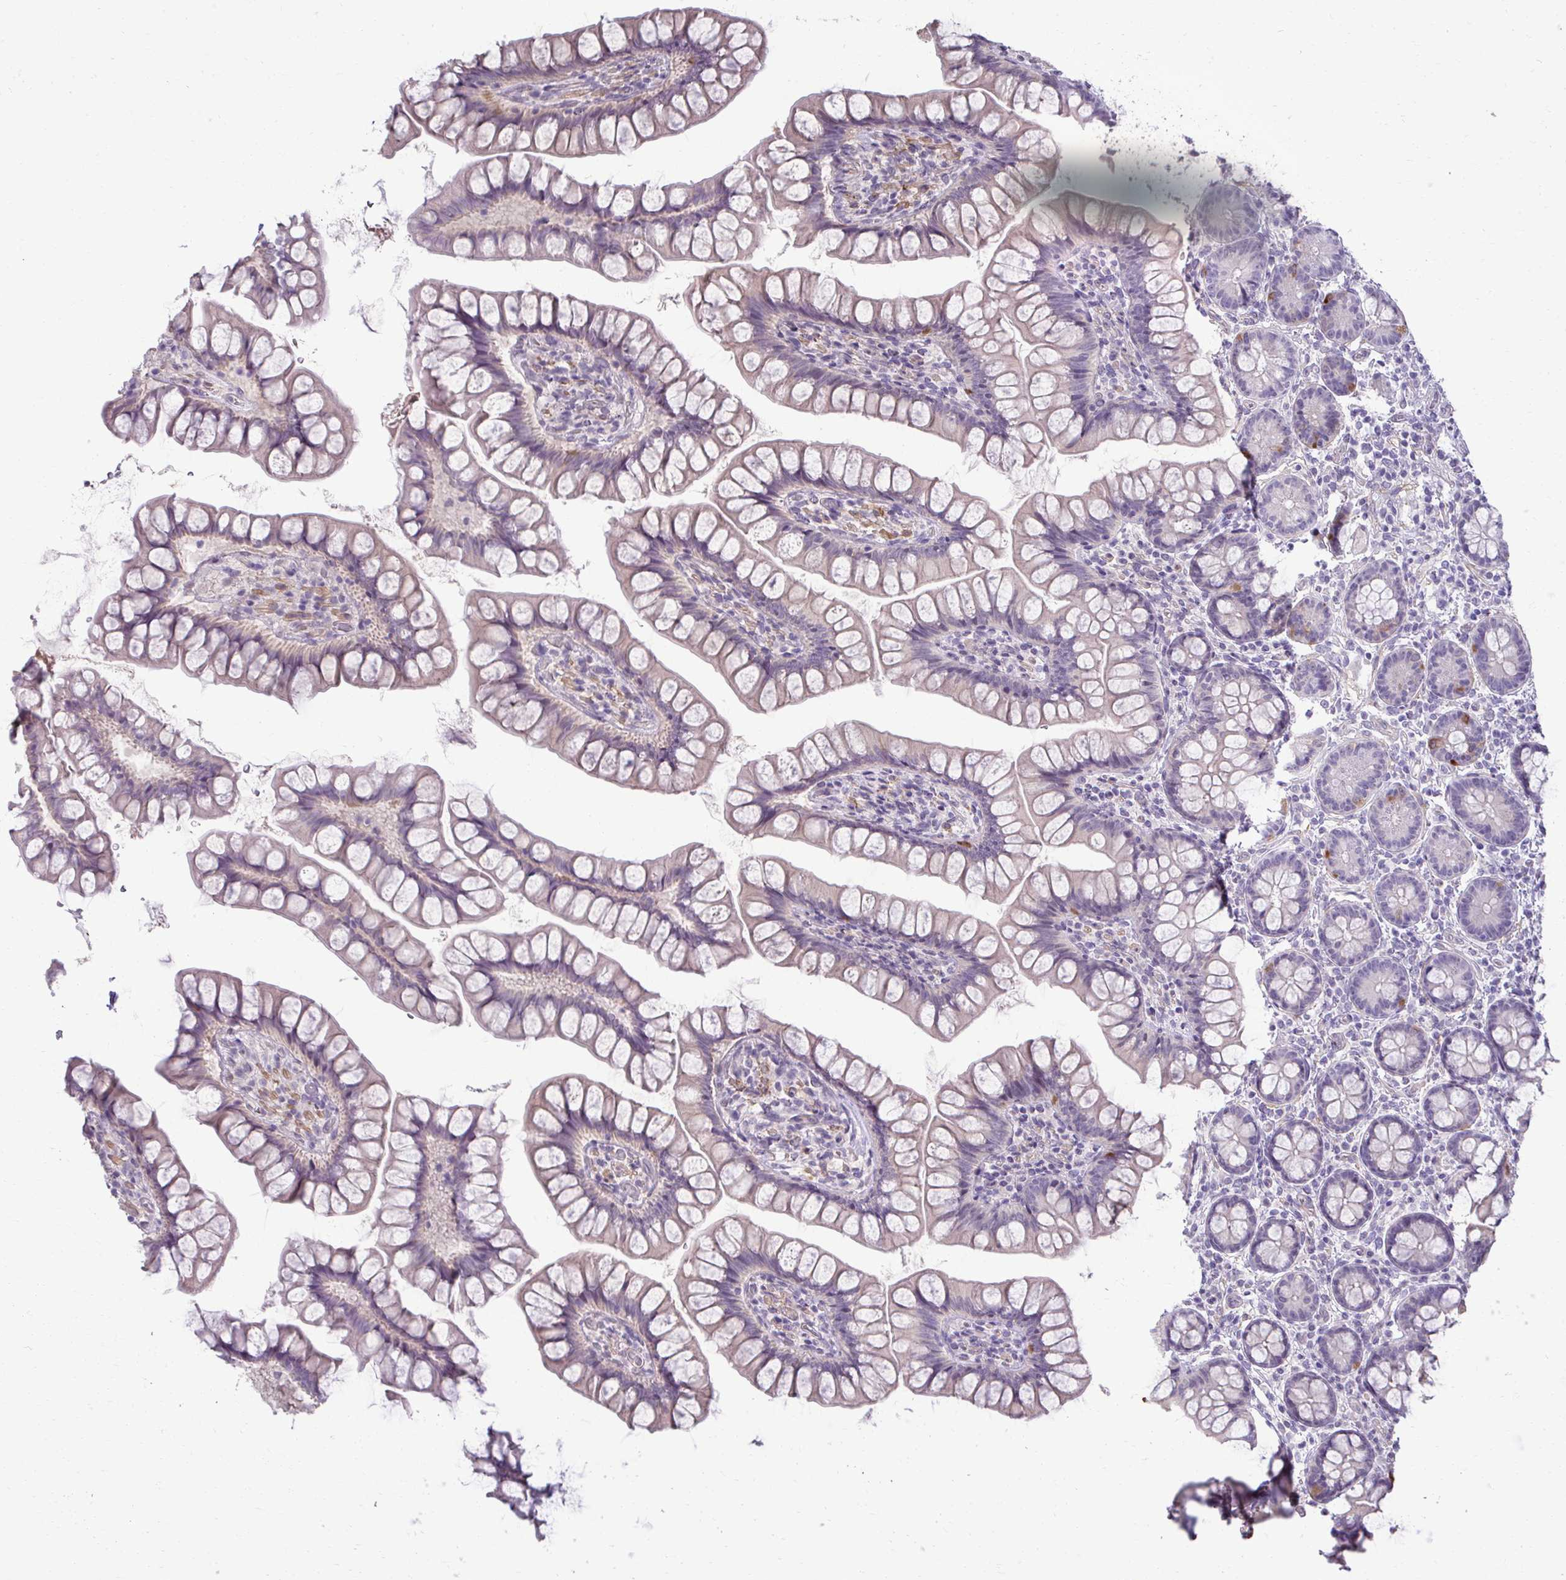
{"staining": {"intensity": "moderate", "quantity": "<25%", "location": "cytoplasmic/membranous"}, "tissue": "small intestine", "cell_type": "Glandular cells", "image_type": "normal", "snomed": [{"axis": "morphology", "description": "Normal tissue, NOS"}, {"axis": "topography", "description": "Small intestine"}], "caption": "A low amount of moderate cytoplasmic/membranous staining is identified in approximately <25% of glandular cells in benign small intestine. (DAB = brown stain, brightfield microscopy at high magnification).", "gene": "SLC30A3", "patient": {"sex": "male", "age": 70}}